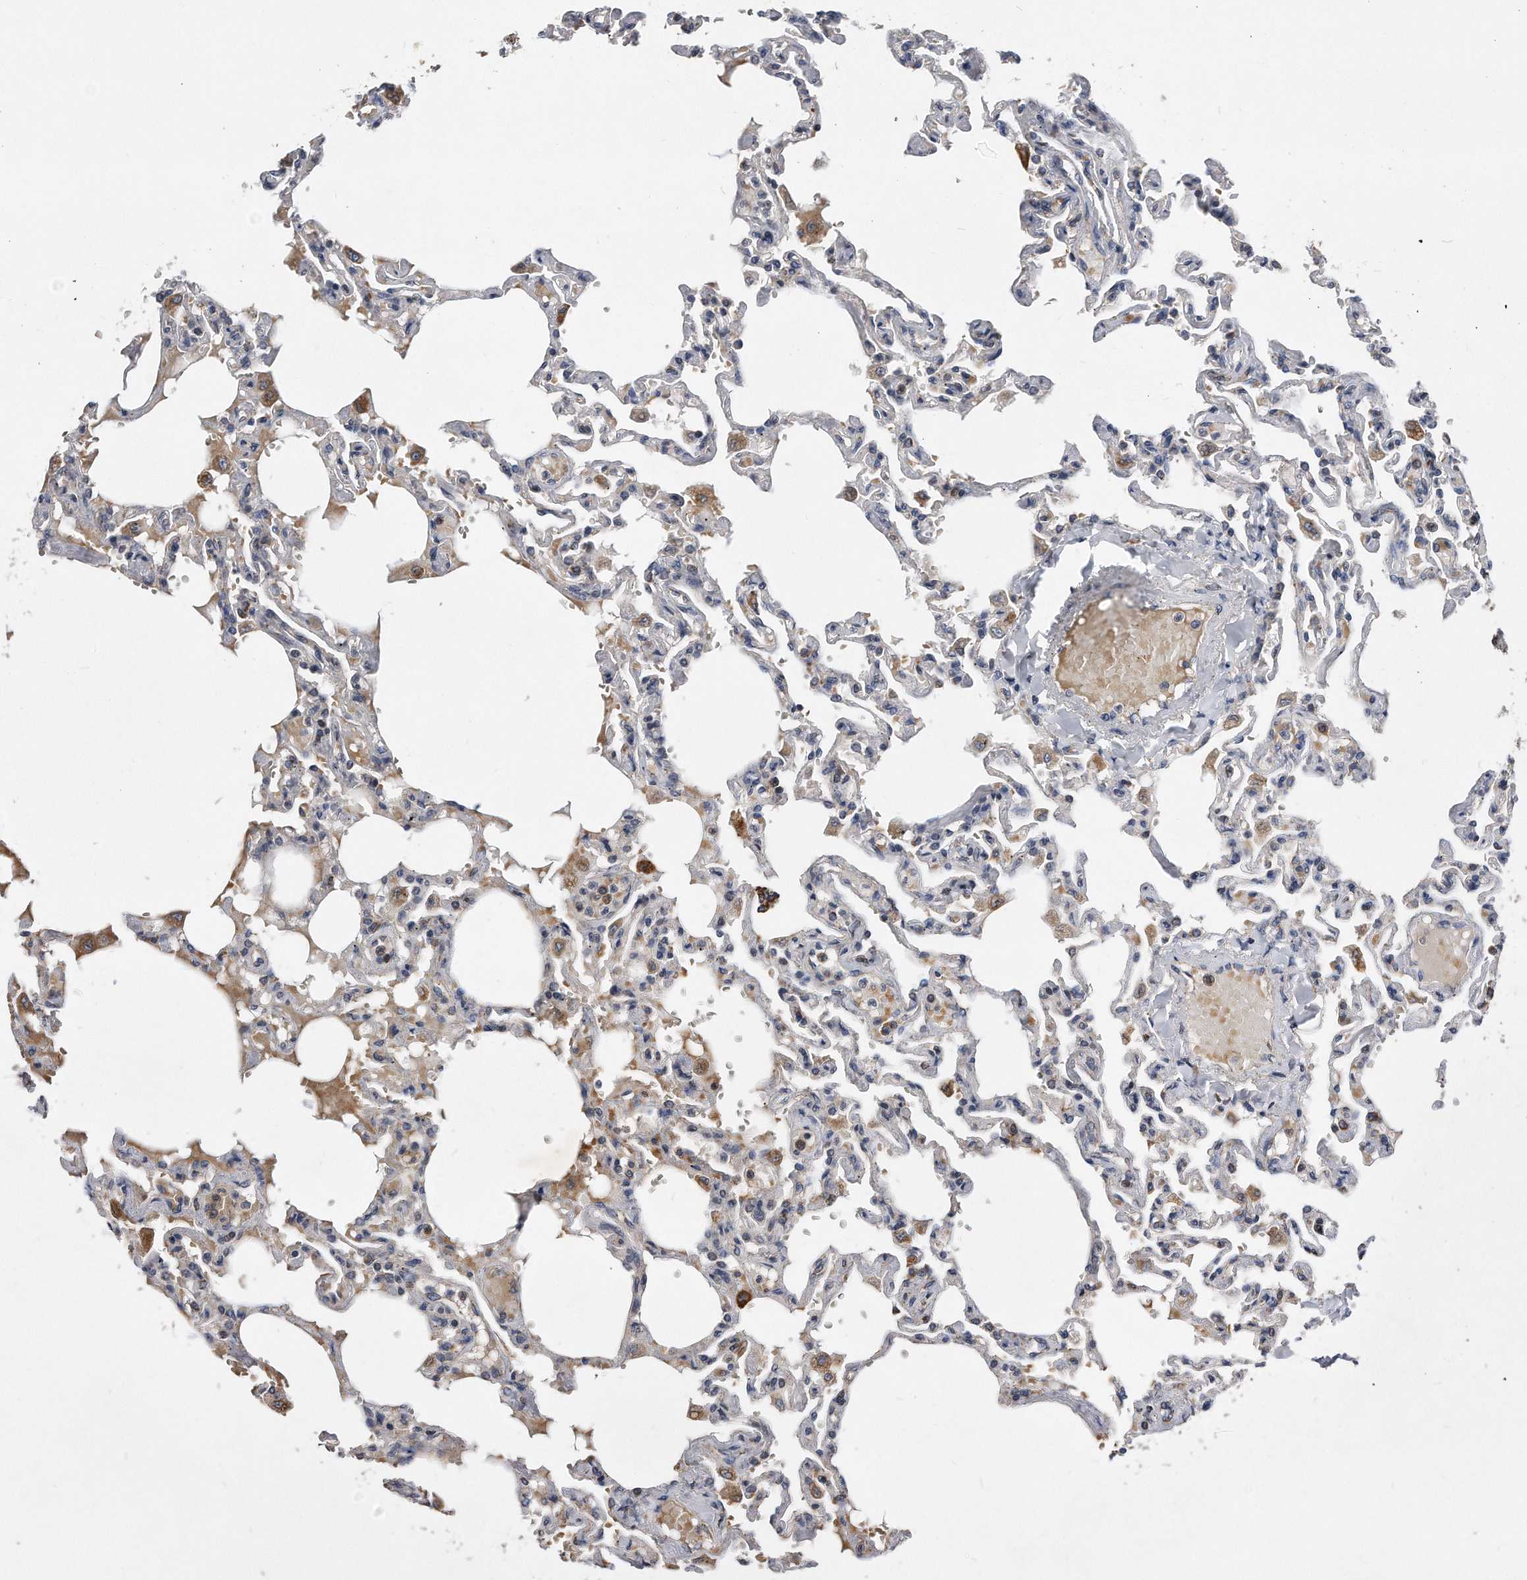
{"staining": {"intensity": "moderate", "quantity": "<25%", "location": "cytoplasmic/membranous"}, "tissue": "lung", "cell_type": "Alveolar cells", "image_type": "normal", "snomed": [{"axis": "morphology", "description": "Normal tissue, NOS"}, {"axis": "topography", "description": "Lung"}], "caption": "Brown immunohistochemical staining in unremarkable human lung demonstrates moderate cytoplasmic/membranous positivity in approximately <25% of alveolar cells. Nuclei are stained in blue.", "gene": "PPP5C", "patient": {"sex": "male", "age": 21}}